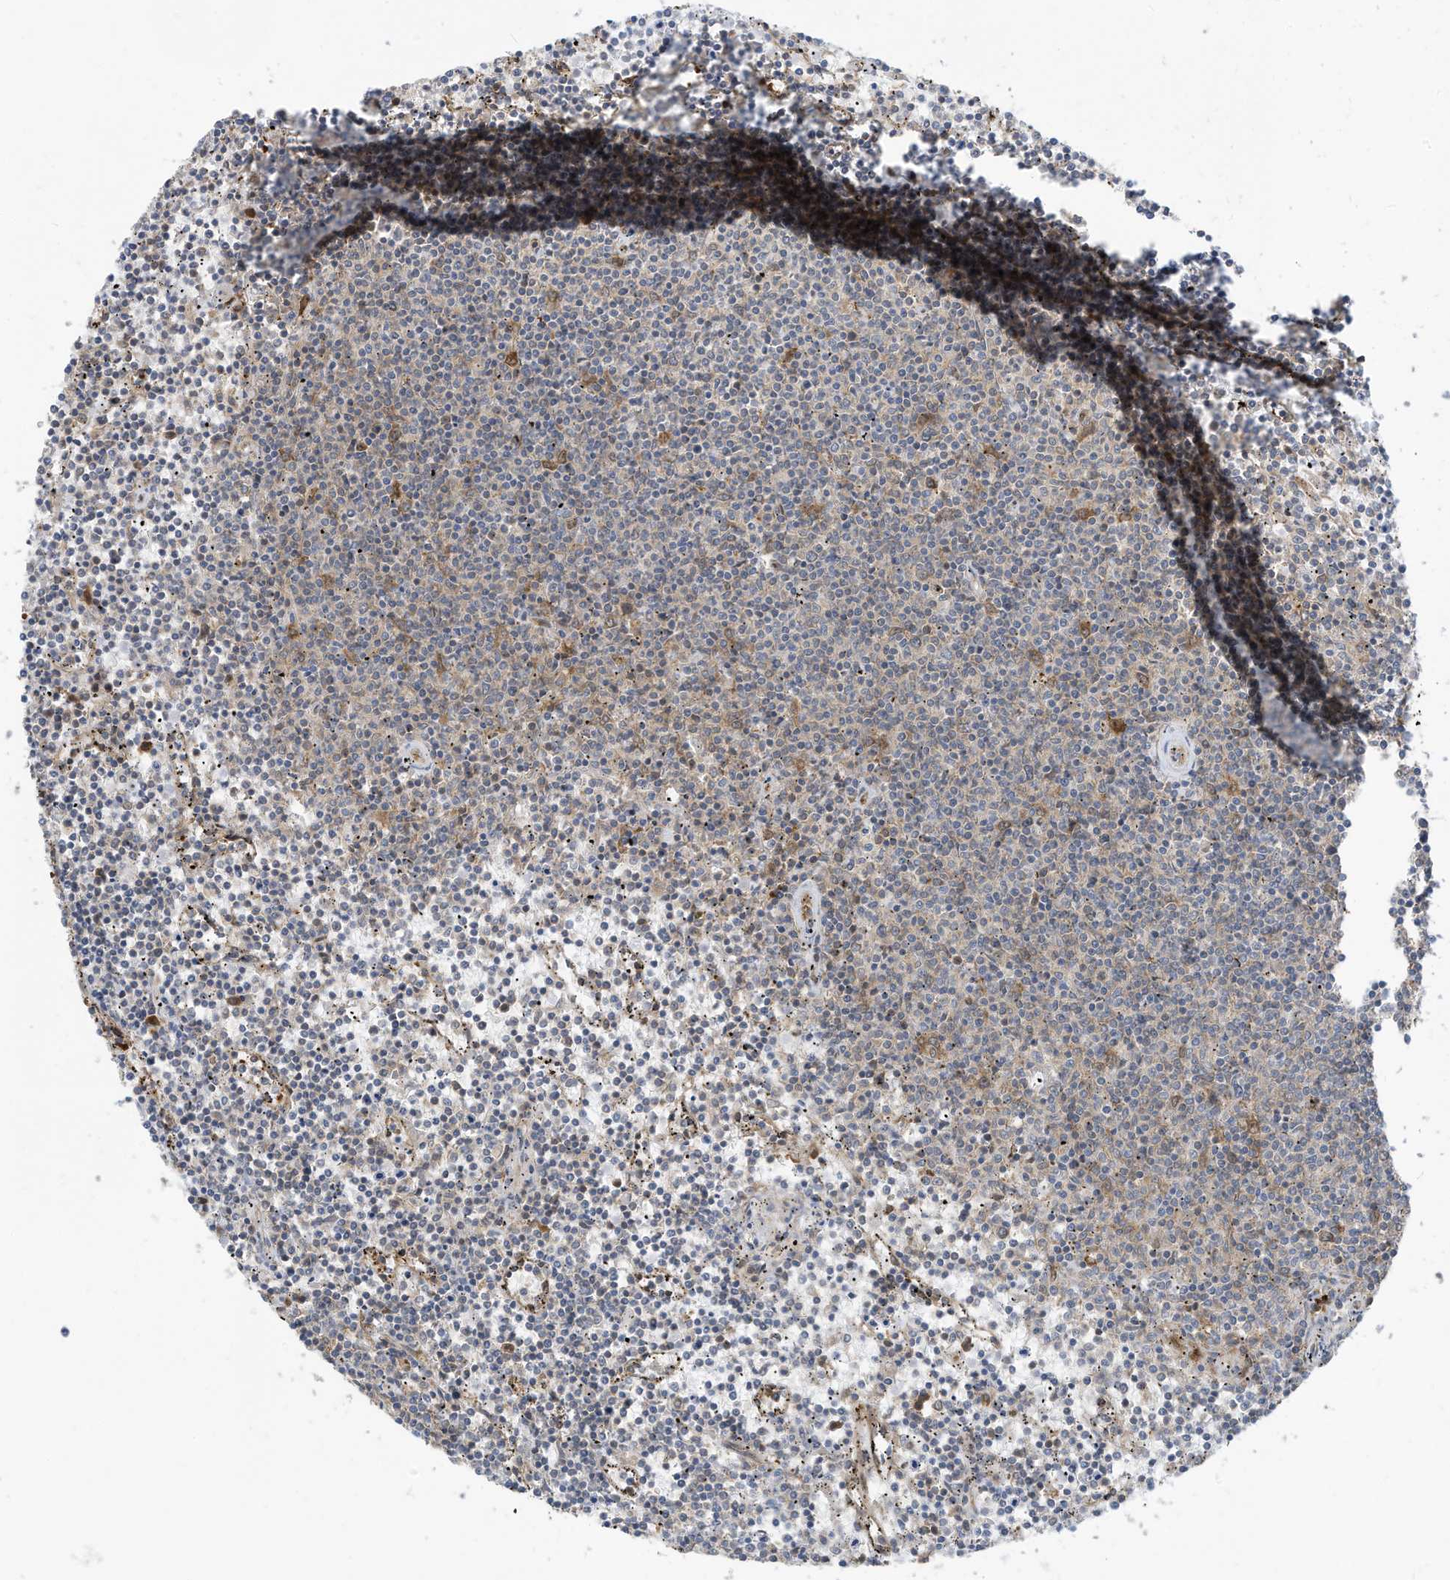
{"staining": {"intensity": "negative", "quantity": "none", "location": "none"}, "tissue": "lymphoma", "cell_type": "Tumor cells", "image_type": "cancer", "snomed": [{"axis": "morphology", "description": "Malignant lymphoma, non-Hodgkin's type, Low grade"}, {"axis": "topography", "description": "Spleen"}], "caption": "Malignant lymphoma, non-Hodgkin's type (low-grade) stained for a protein using immunohistochemistry (IHC) reveals no expression tumor cells.", "gene": "USE1", "patient": {"sex": "female", "age": 50}}